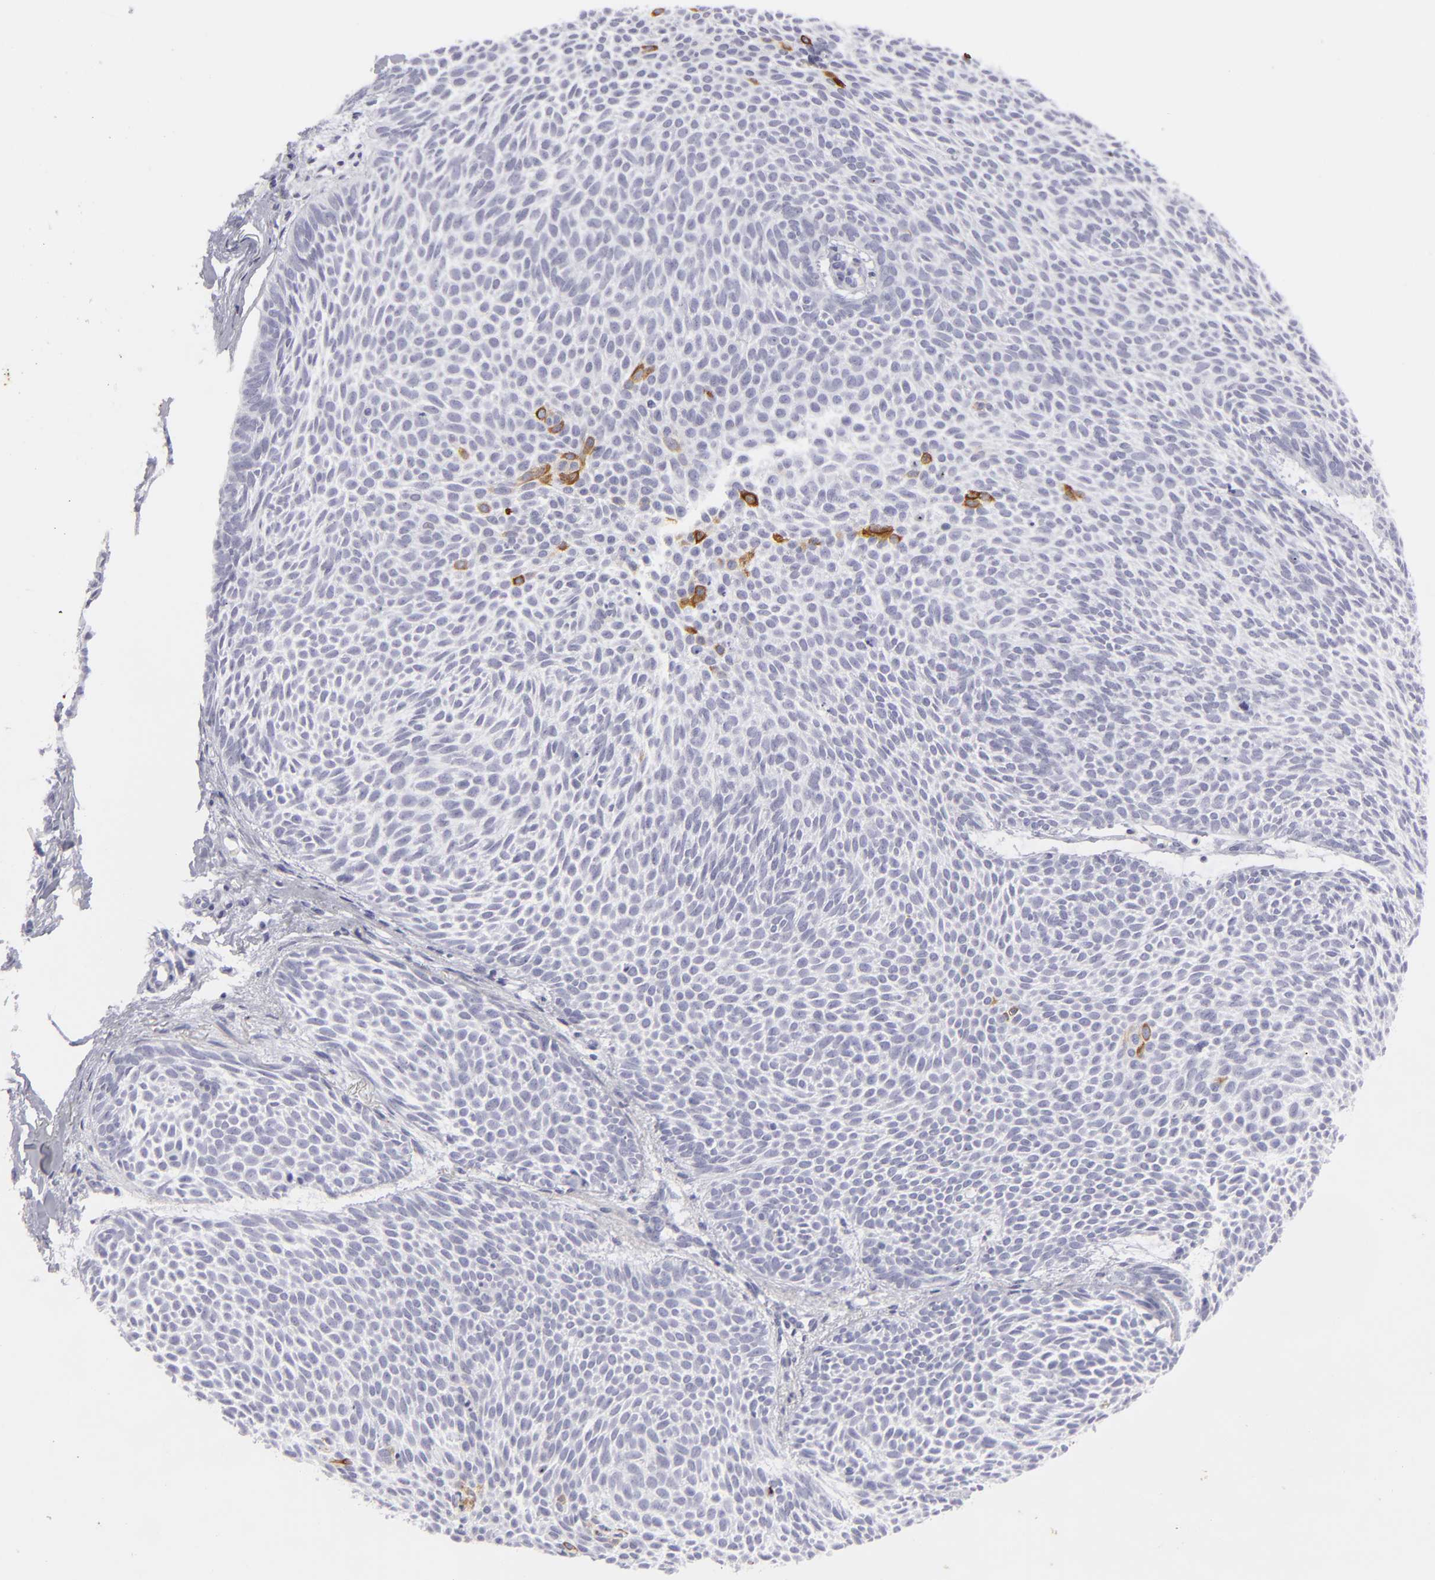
{"staining": {"intensity": "moderate", "quantity": "<25%", "location": "cytoplasmic/membranous"}, "tissue": "skin cancer", "cell_type": "Tumor cells", "image_type": "cancer", "snomed": [{"axis": "morphology", "description": "Basal cell carcinoma"}, {"axis": "topography", "description": "Skin"}], "caption": "Immunohistochemical staining of human basal cell carcinoma (skin) shows moderate cytoplasmic/membranous protein expression in about <25% of tumor cells.", "gene": "KRT1", "patient": {"sex": "male", "age": 84}}